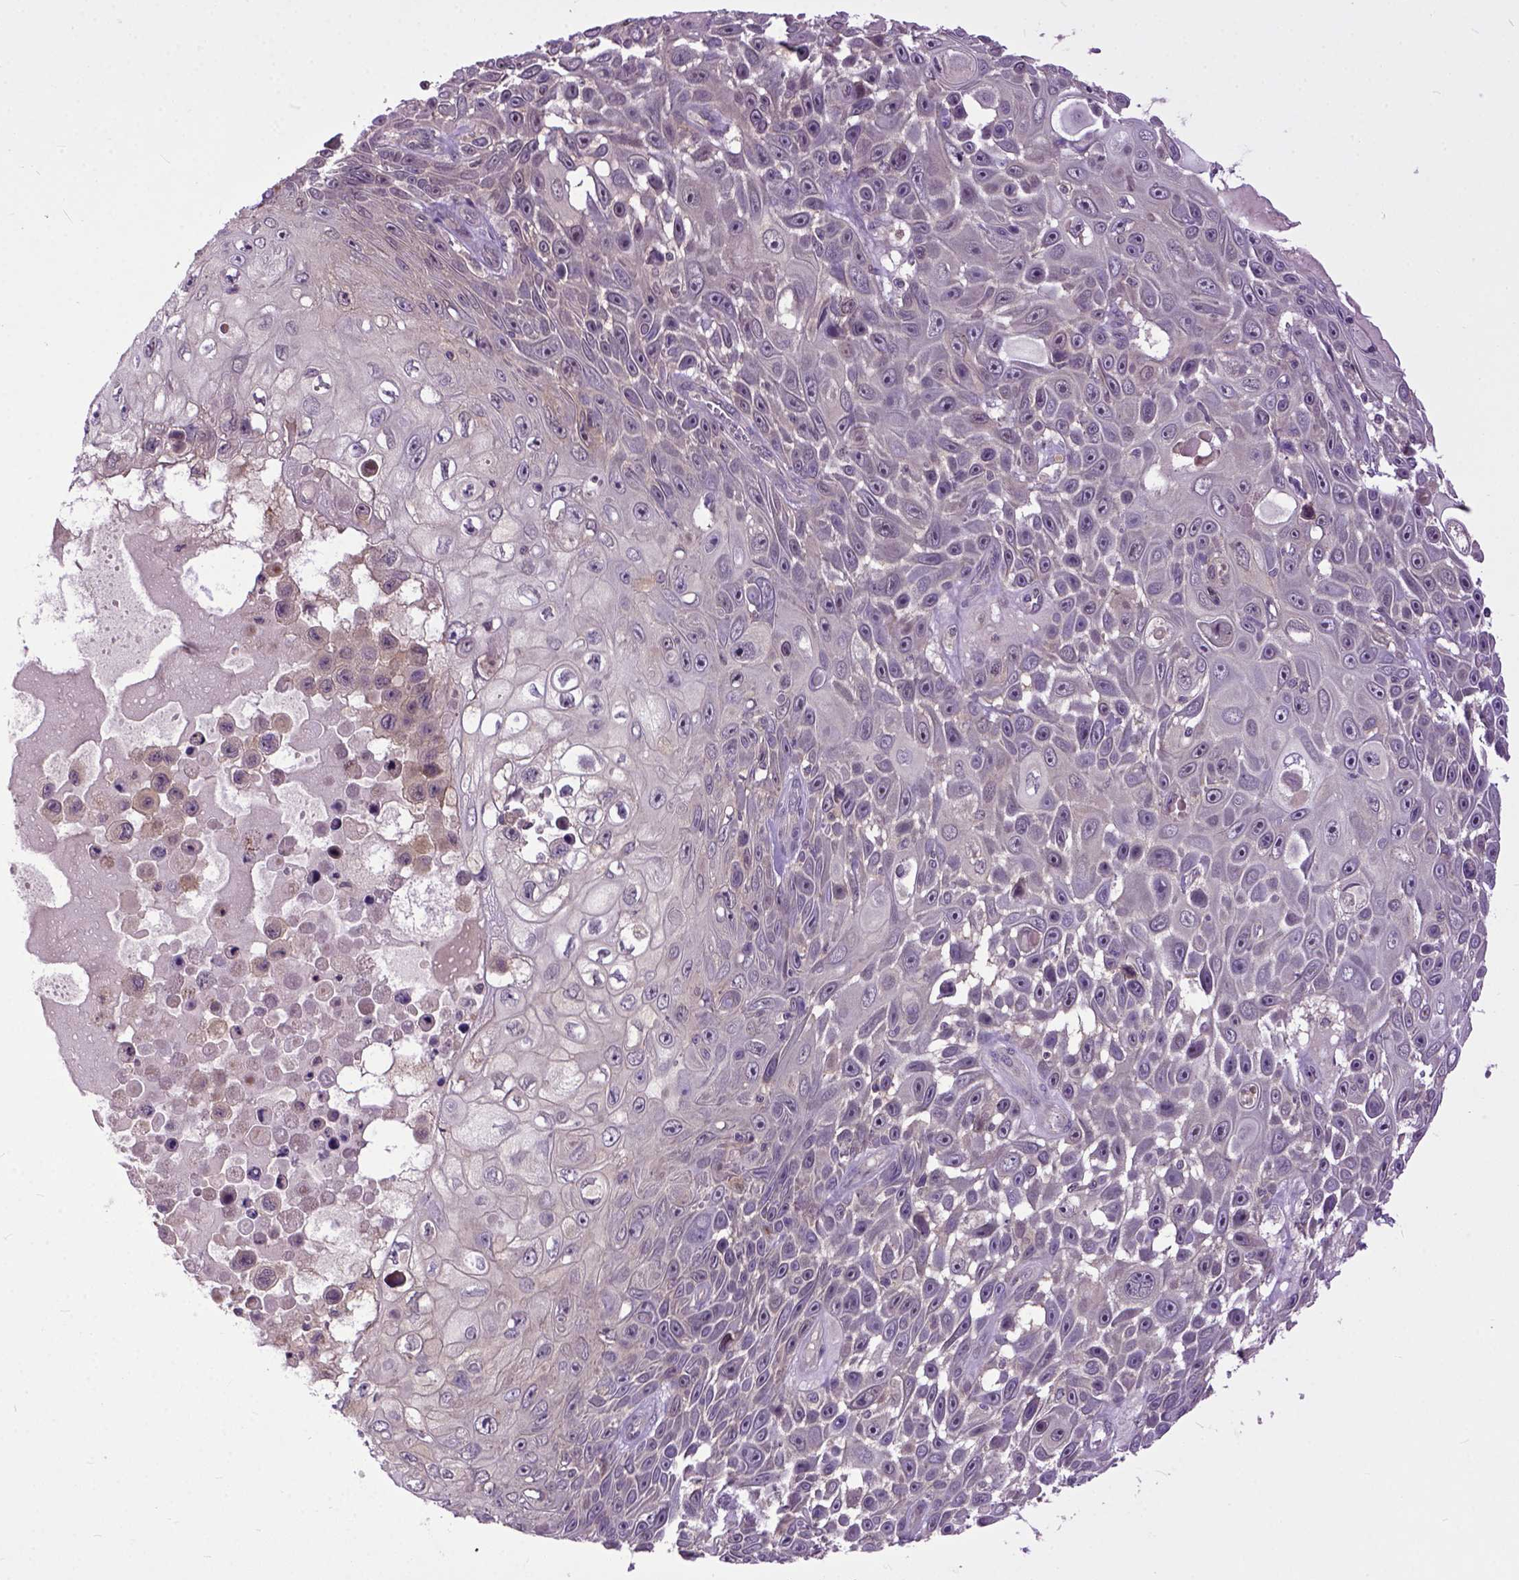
{"staining": {"intensity": "negative", "quantity": "none", "location": "none"}, "tissue": "skin cancer", "cell_type": "Tumor cells", "image_type": "cancer", "snomed": [{"axis": "morphology", "description": "Squamous cell carcinoma, NOS"}, {"axis": "topography", "description": "Skin"}], "caption": "This is an IHC image of human skin cancer (squamous cell carcinoma). There is no staining in tumor cells.", "gene": "CPNE1", "patient": {"sex": "male", "age": 82}}